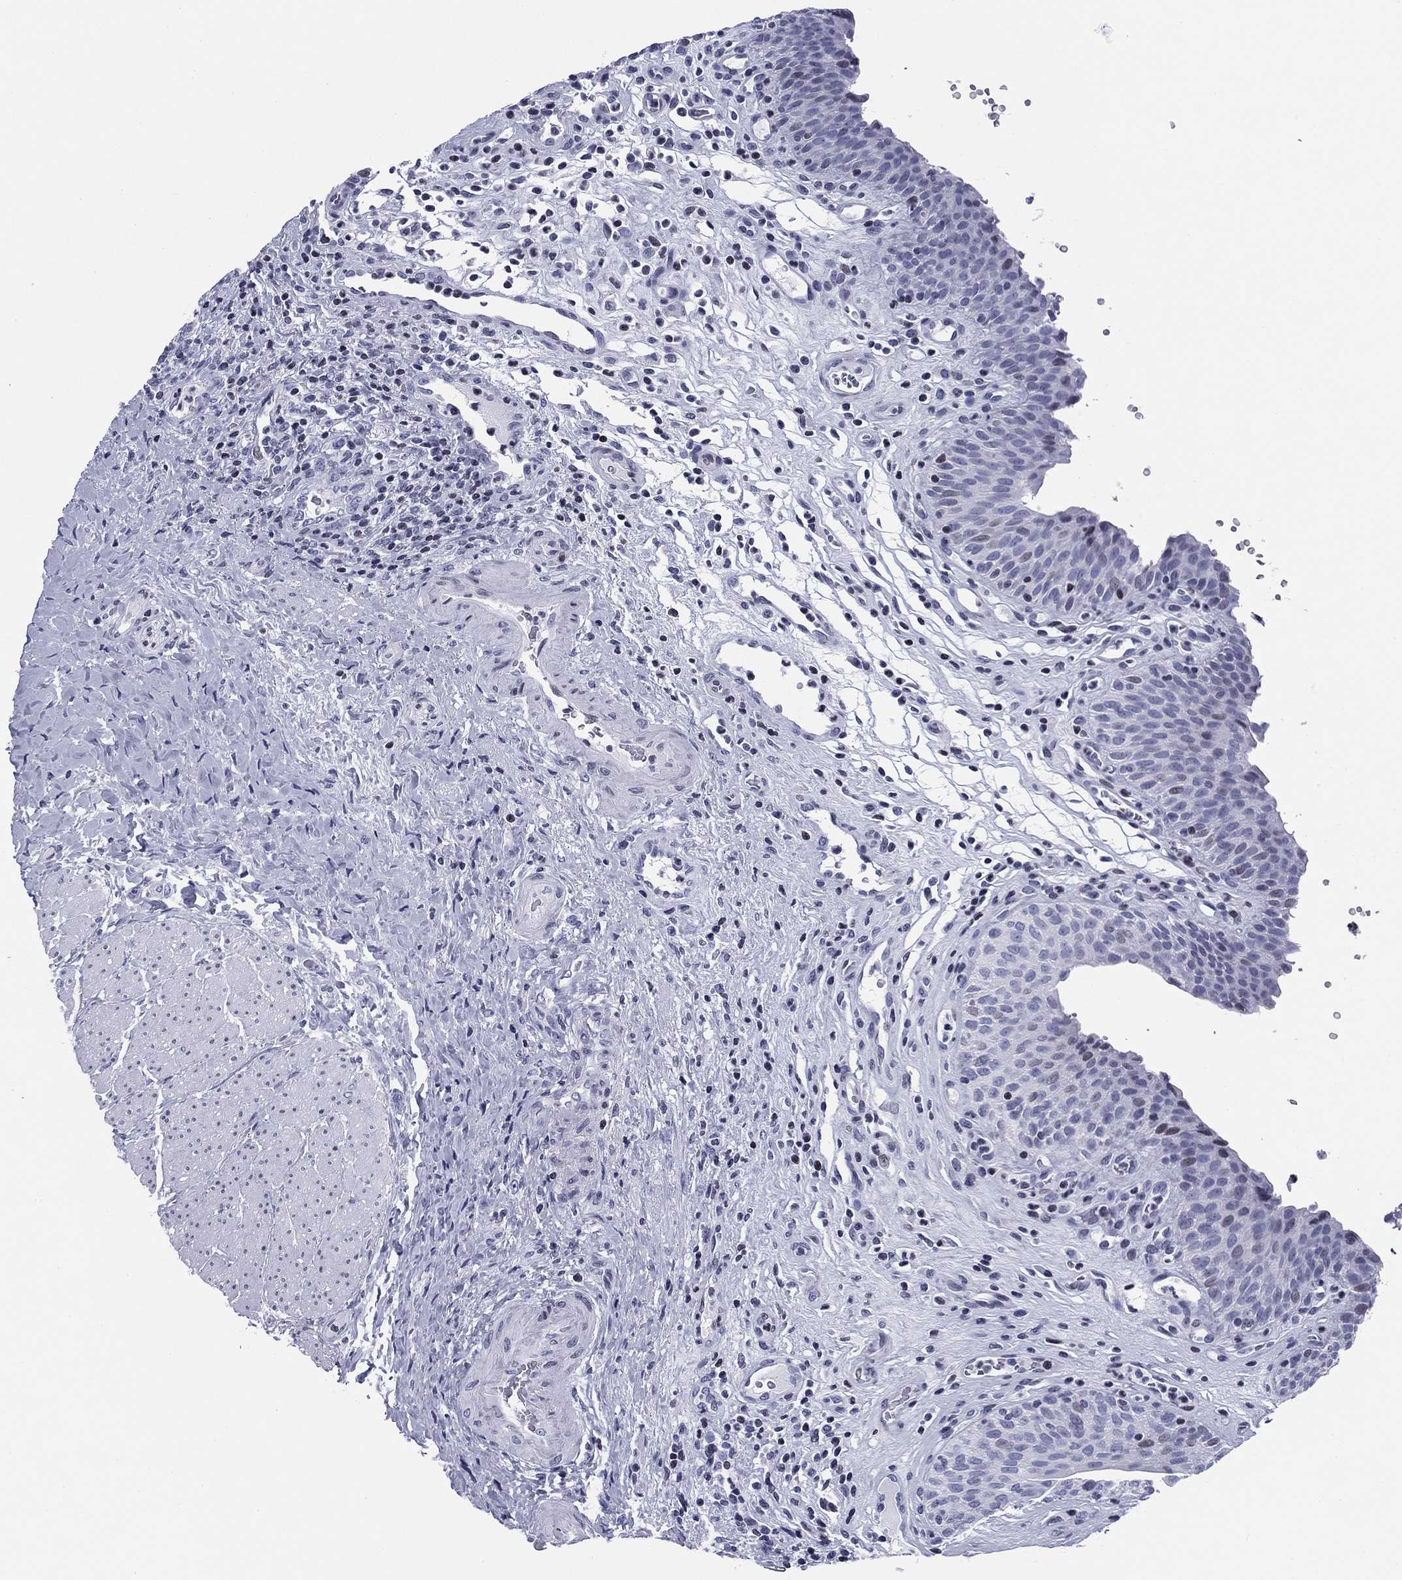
{"staining": {"intensity": "moderate", "quantity": "<25%", "location": "nuclear"}, "tissue": "urinary bladder", "cell_type": "Urothelial cells", "image_type": "normal", "snomed": [{"axis": "morphology", "description": "Normal tissue, NOS"}, {"axis": "topography", "description": "Urinary bladder"}], "caption": "Immunohistochemistry (IHC) of benign human urinary bladder exhibits low levels of moderate nuclear staining in about <25% of urothelial cells. Nuclei are stained in blue.", "gene": "CCDC144A", "patient": {"sex": "male", "age": 66}}